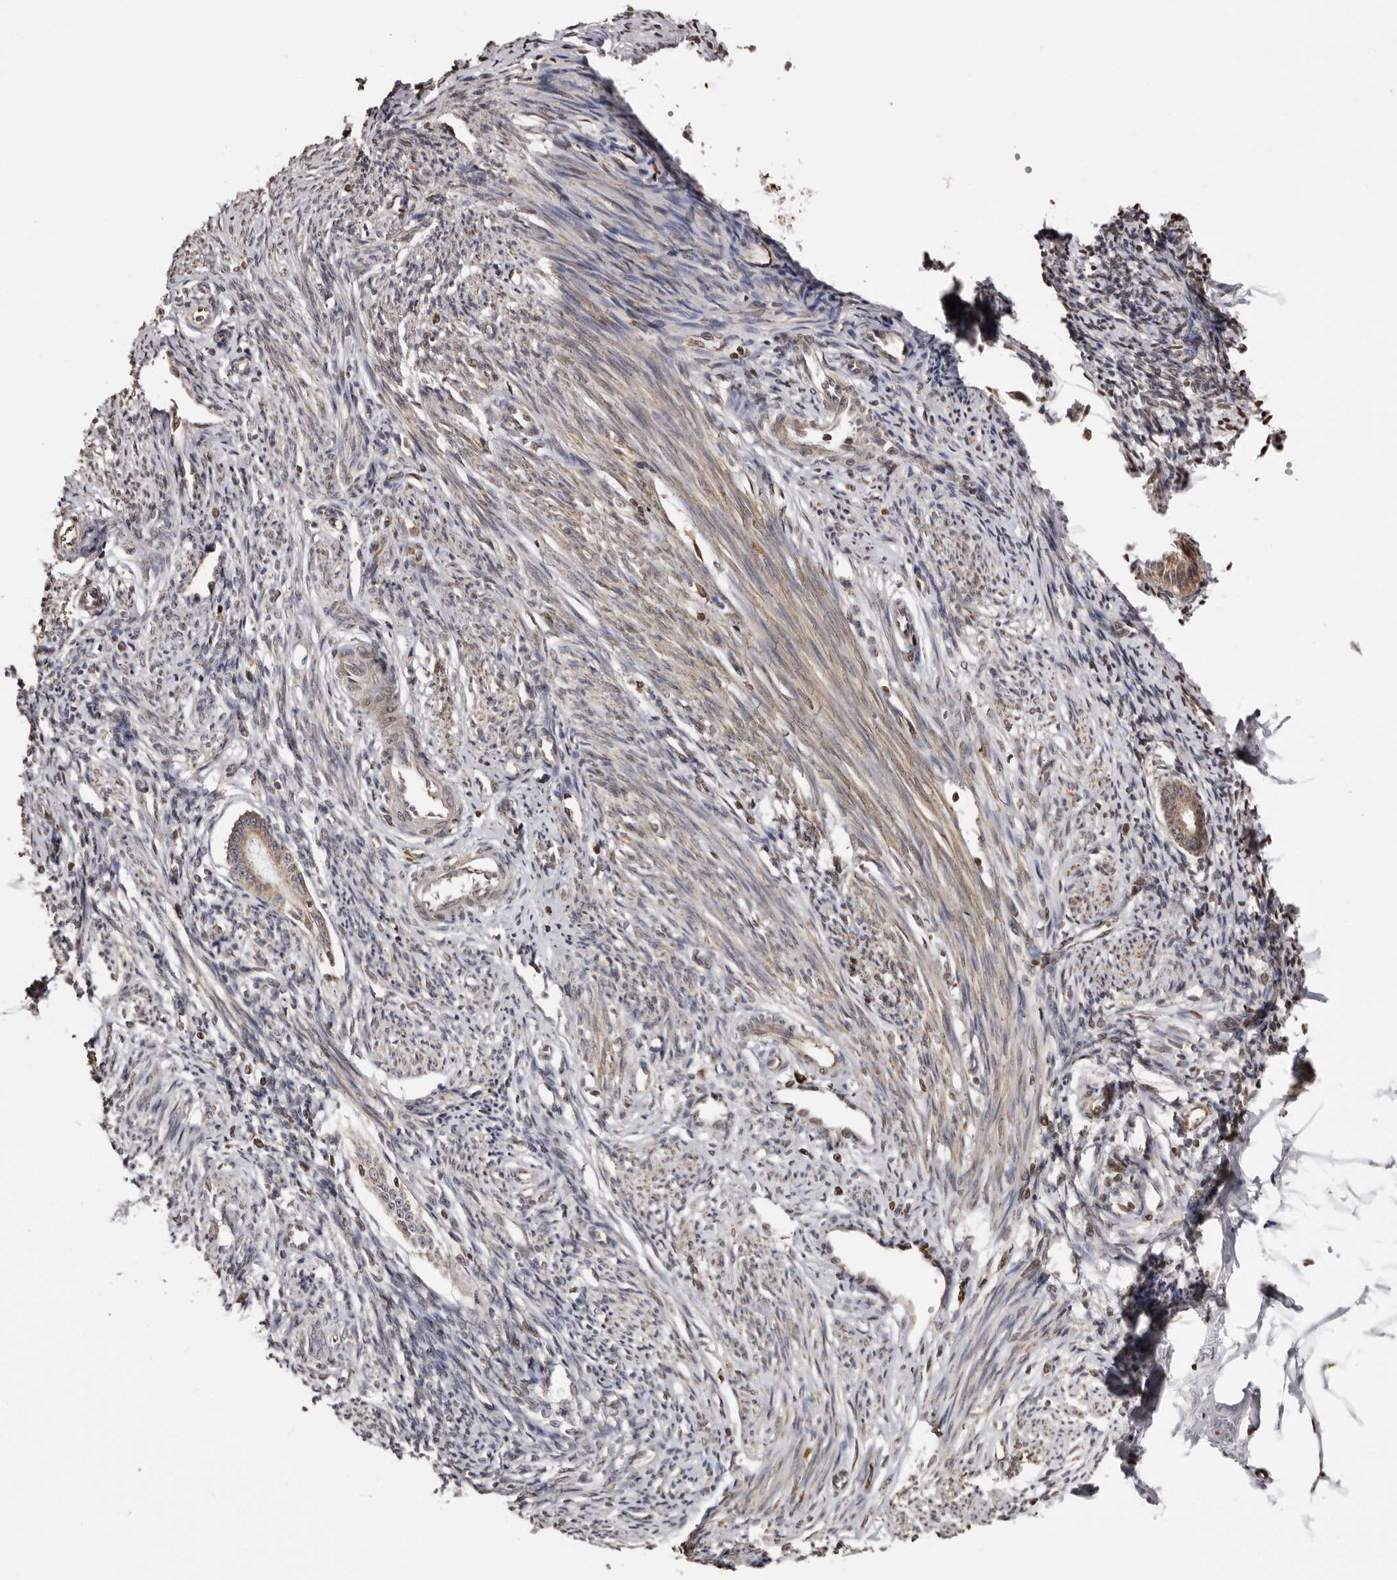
{"staining": {"intensity": "weak", "quantity": "25%-75%", "location": "cytoplasmic/membranous"}, "tissue": "endometrium", "cell_type": "Cells in endometrial stroma", "image_type": "normal", "snomed": [{"axis": "morphology", "description": "Normal tissue, NOS"}, {"axis": "topography", "description": "Endometrium"}], "caption": "Endometrium stained for a protein demonstrates weak cytoplasmic/membranous positivity in cells in endometrial stroma. The staining is performed using DAB brown chromogen to label protein expression. The nuclei are counter-stained blue using hematoxylin.", "gene": "CCDC190", "patient": {"sex": "female", "age": 56}}